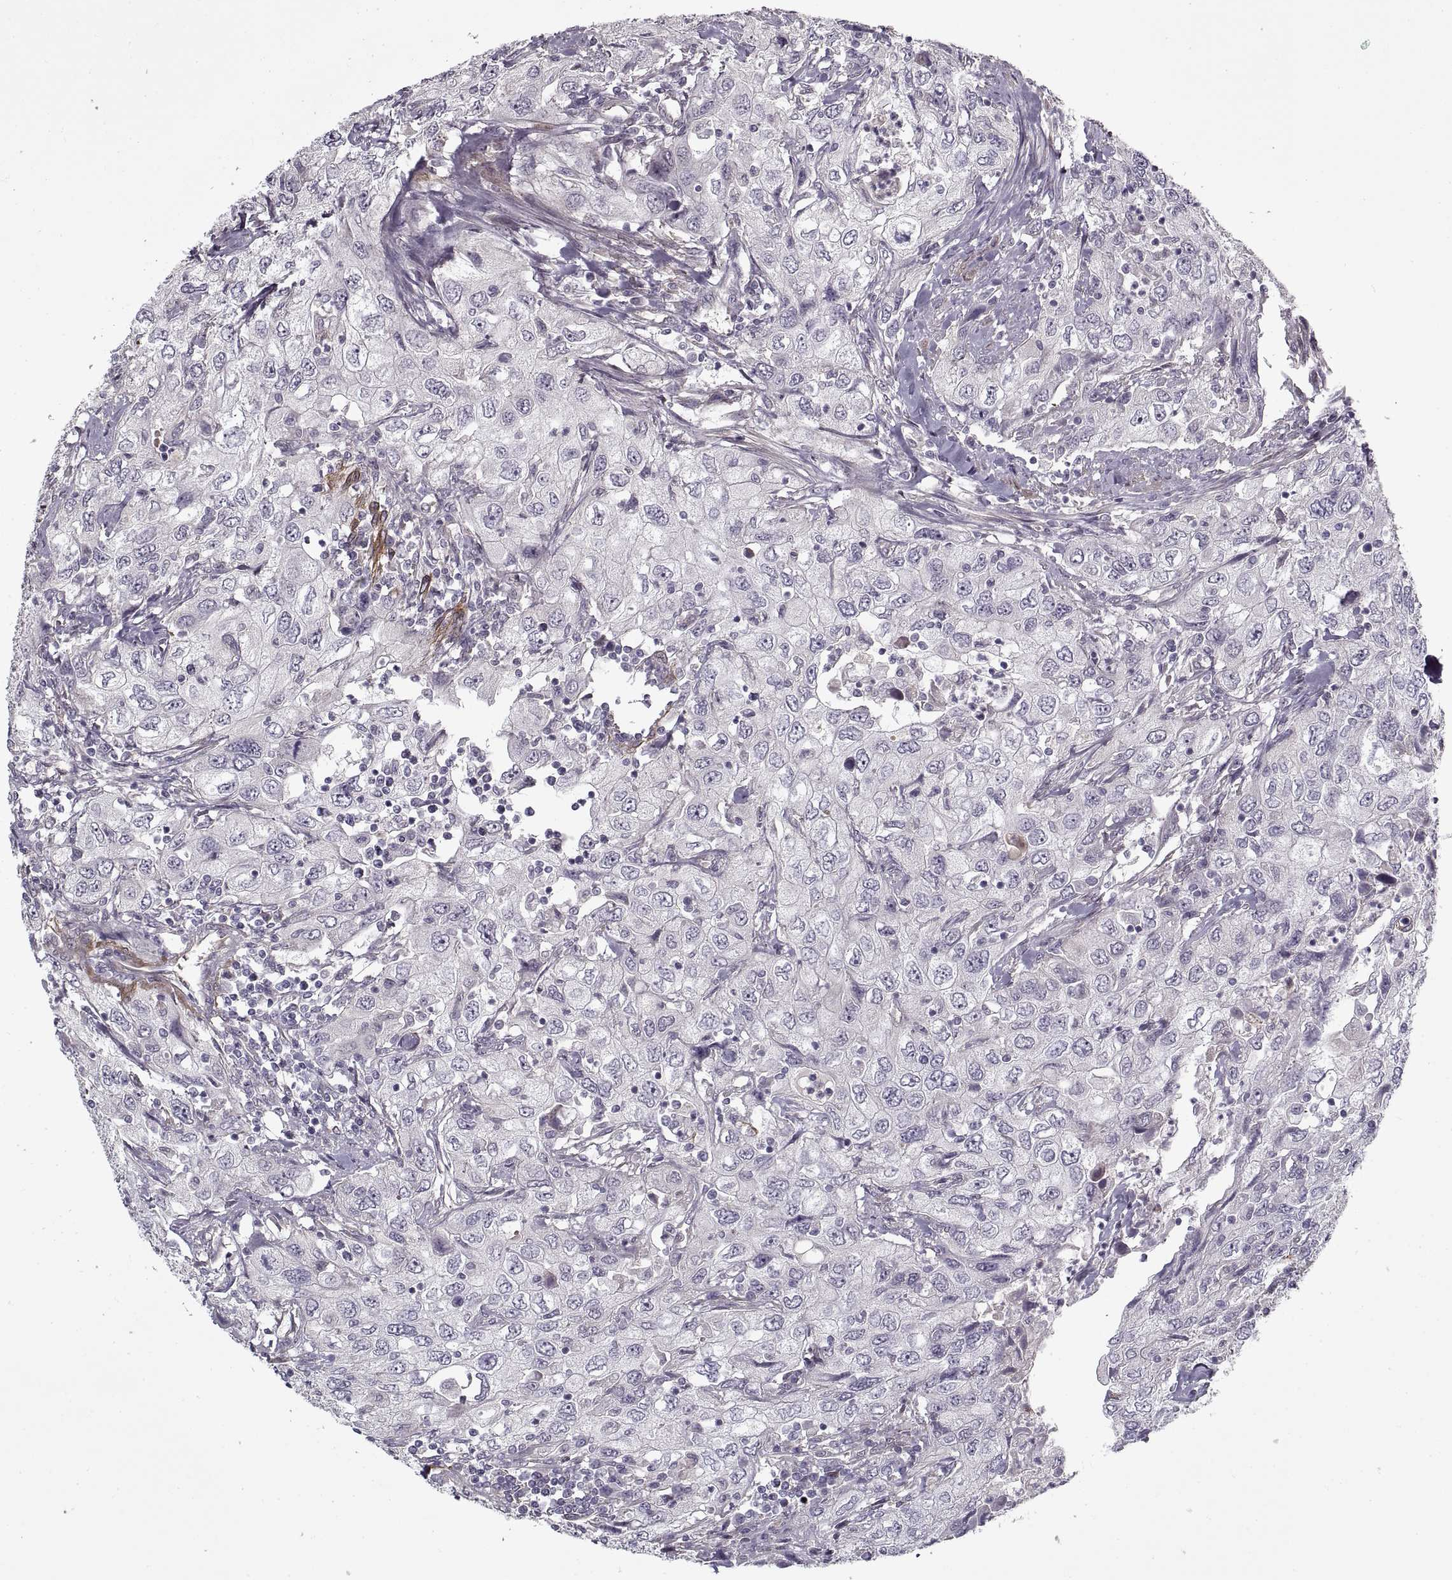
{"staining": {"intensity": "negative", "quantity": "none", "location": "none"}, "tissue": "urothelial cancer", "cell_type": "Tumor cells", "image_type": "cancer", "snomed": [{"axis": "morphology", "description": "Urothelial carcinoma, High grade"}, {"axis": "topography", "description": "Urinary bladder"}], "caption": "This photomicrograph is of urothelial cancer stained with IHC to label a protein in brown with the nuclei are counter-stained blue. There is no staining in tumor cells.", "gene": "LAMB2", "patient": {"sex": "male", "age": 76}}